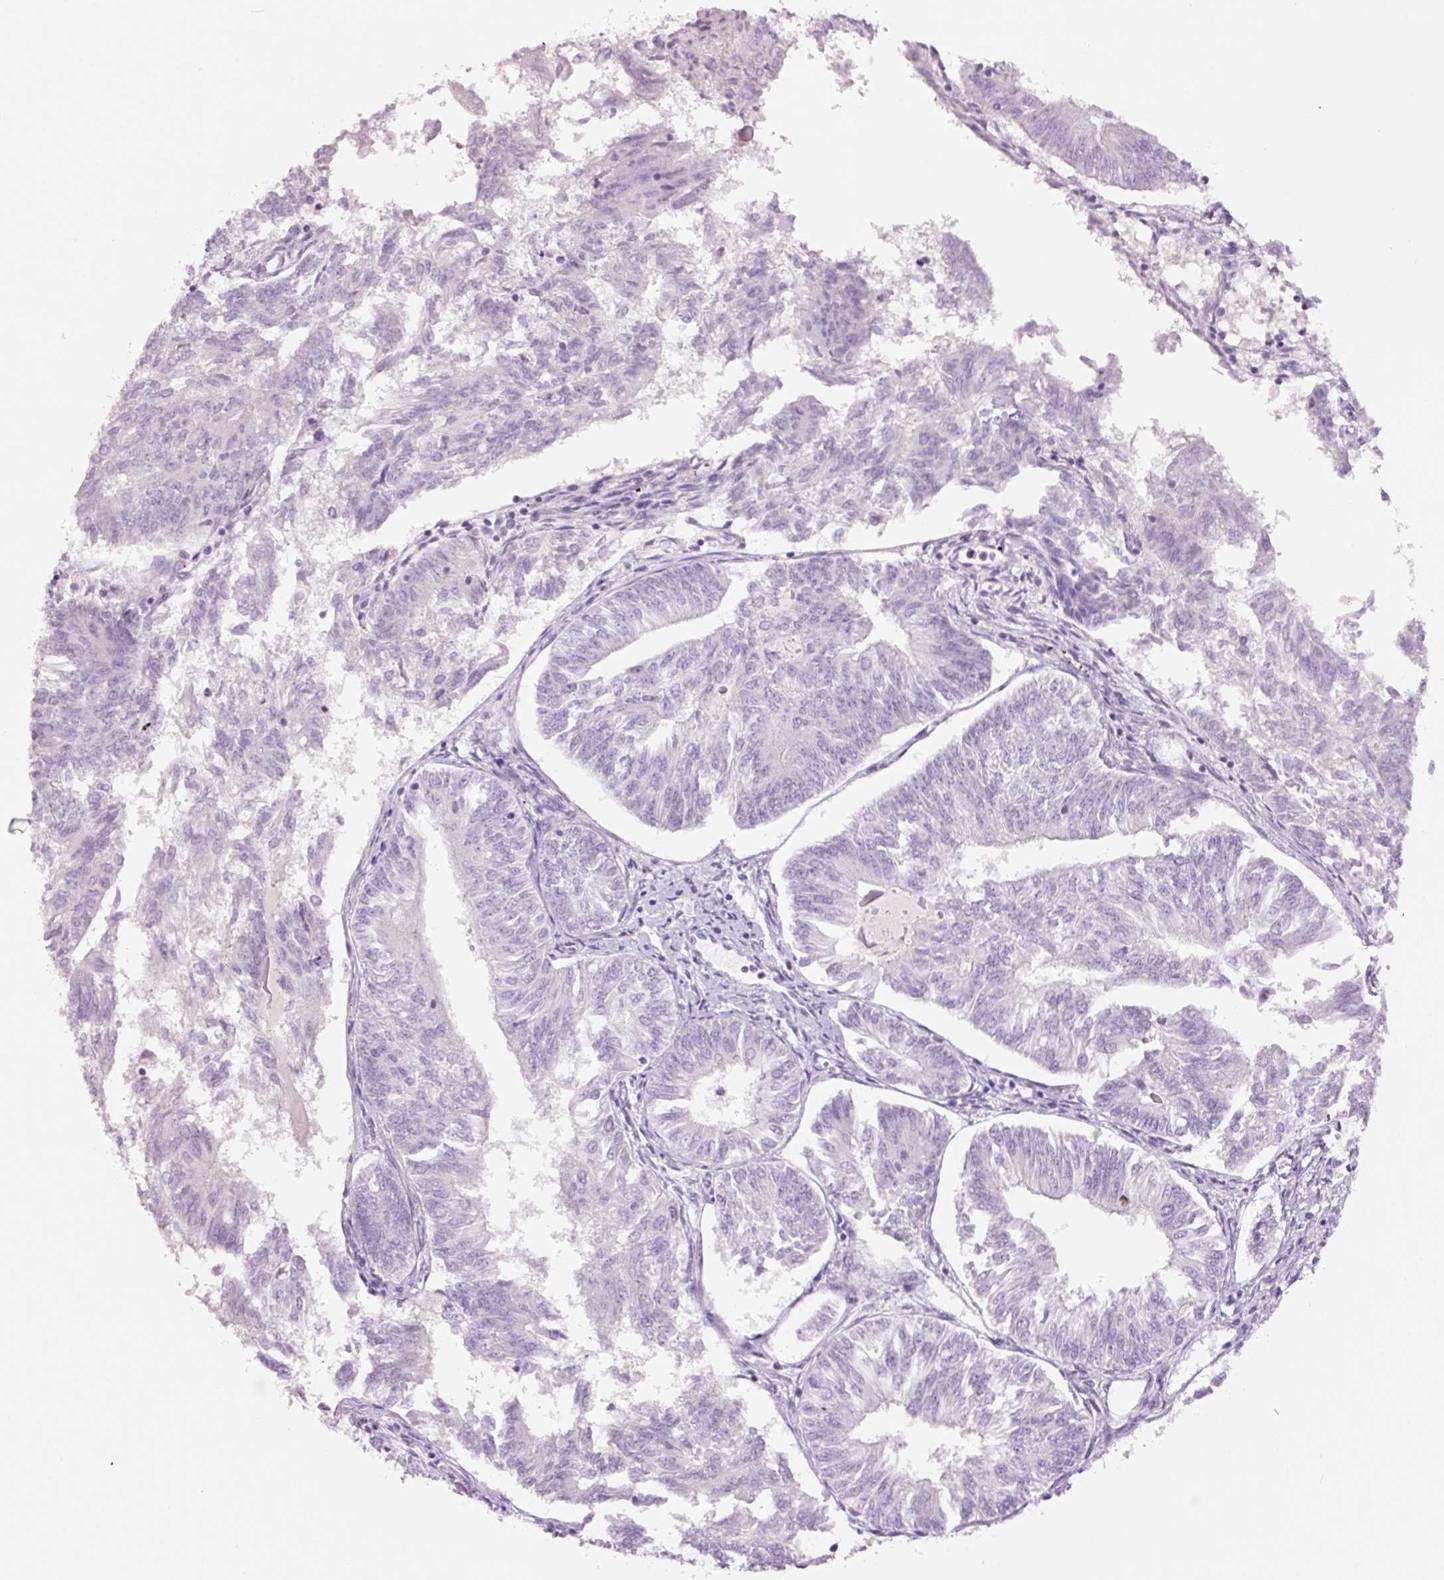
{"staining": {"intensity": "negative", "quantity": "none", "location": "none"}, "tissue": "endometrial cancer", "cell_type": "Tumor cells", "image_type": "cancer", "snomed": [{"axis": "morphology", "description": "Adenocarcinoma, NOS"}, {"axis": "topography", "description": "Endometrium"}], "caption": "The IHC micrograph has no significant expression in tumor cells of endometrial adenocarcinoma tissue. (DAB immunohistochemistry with hematoxylin counter stain).", "gene": "GCG", "patient": {"sex": "female", "age": 58}}